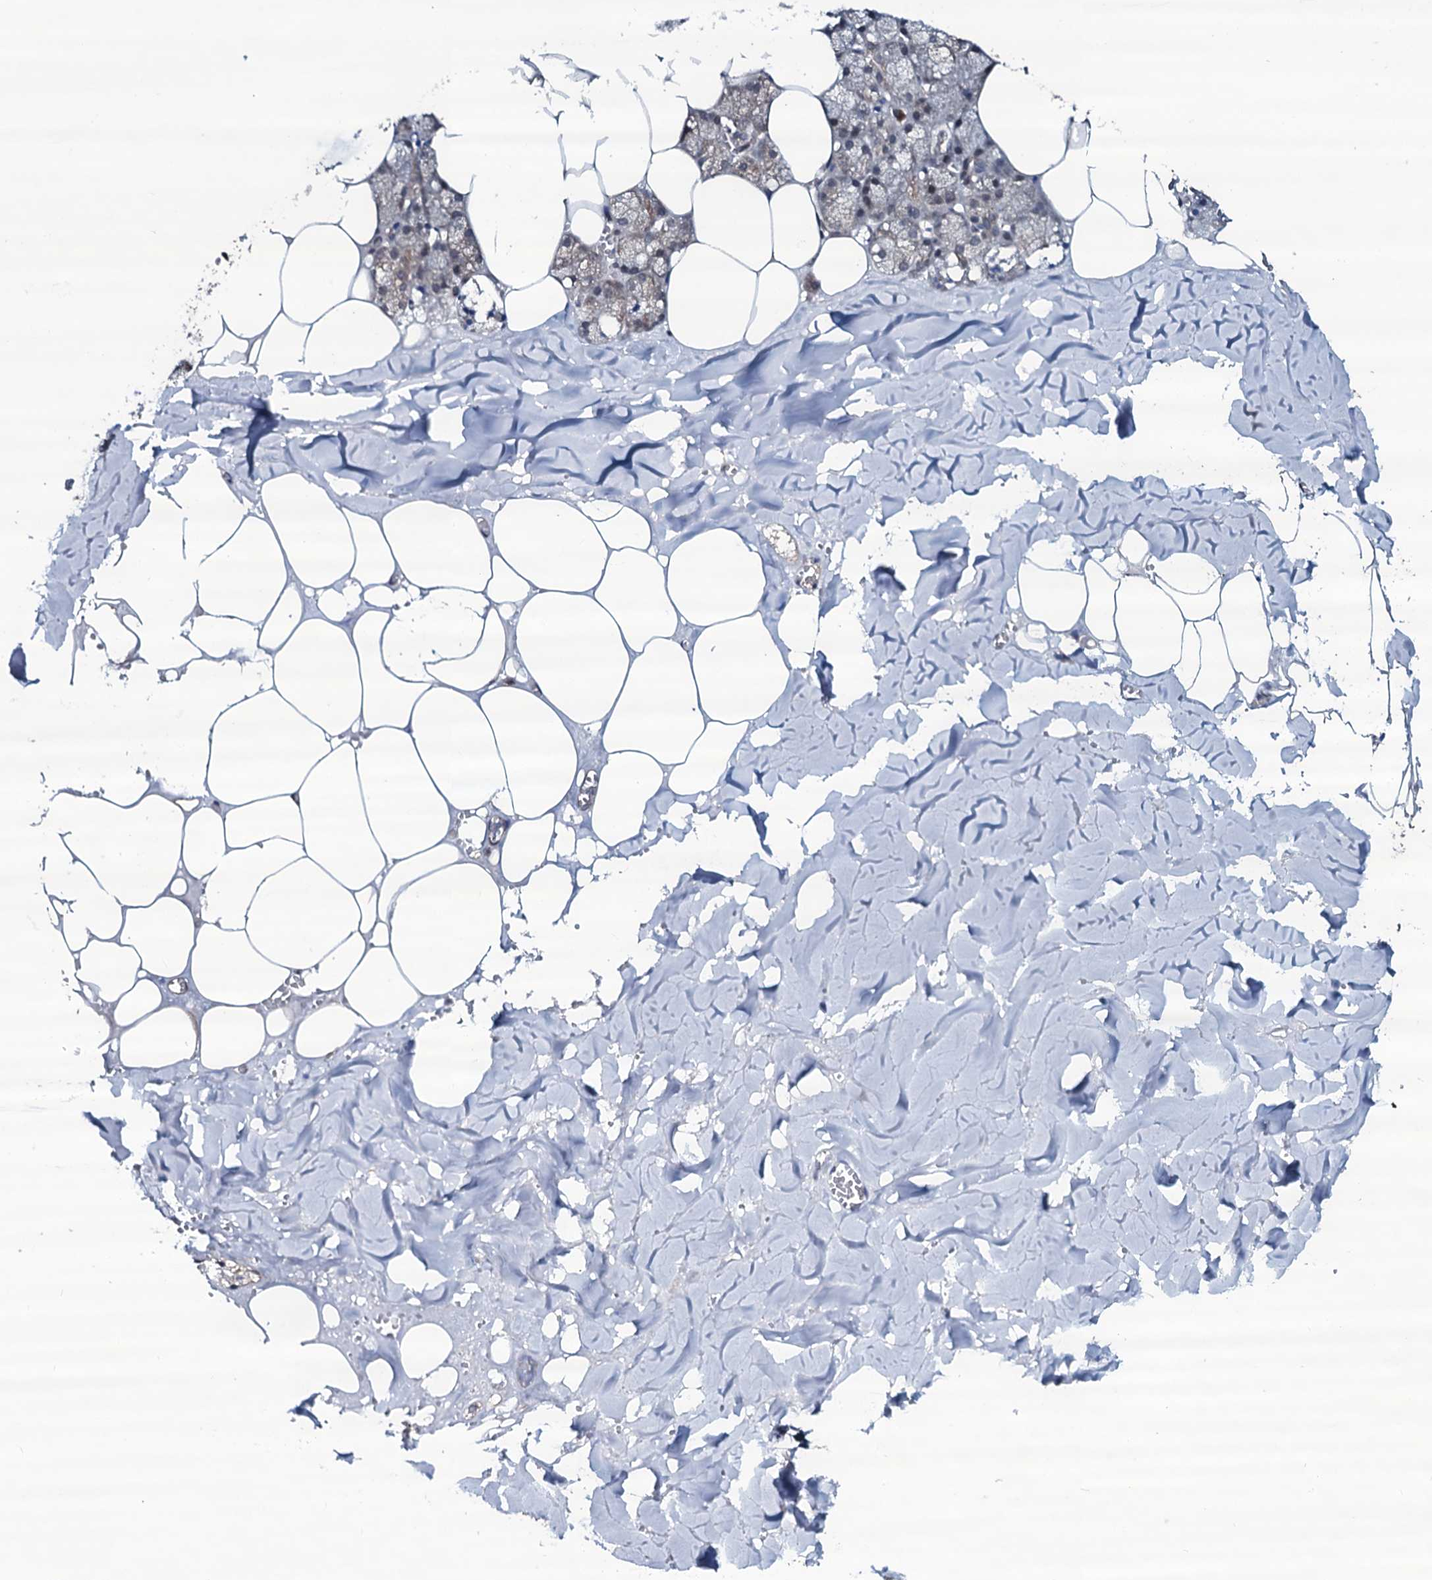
{"staining": {"intensity": "moderate", "quantity": "25%-75%", "location": "cytoplasmic/membranous,nuclear"}, "tissue": "salivary gland", "cell_type": "Glandular cells", "image_type": "normal", "snomed": [{"axis": "morphology", "description": "Normal tissue, NOS"}, {"axis": "topography", "description": "Salivary gland"}], "caption": "Unremarkable salivary gland demonstrates moderate cytoplasmic/membranous,nuclear expression in about 25%-75% of glandular cells, visualized by immunohistochemistry. (Brightfield microscopy of DAB IHC at high magnification).", "gene": "OGFOD2", "patient": {"sex": "male", "age": 62}}